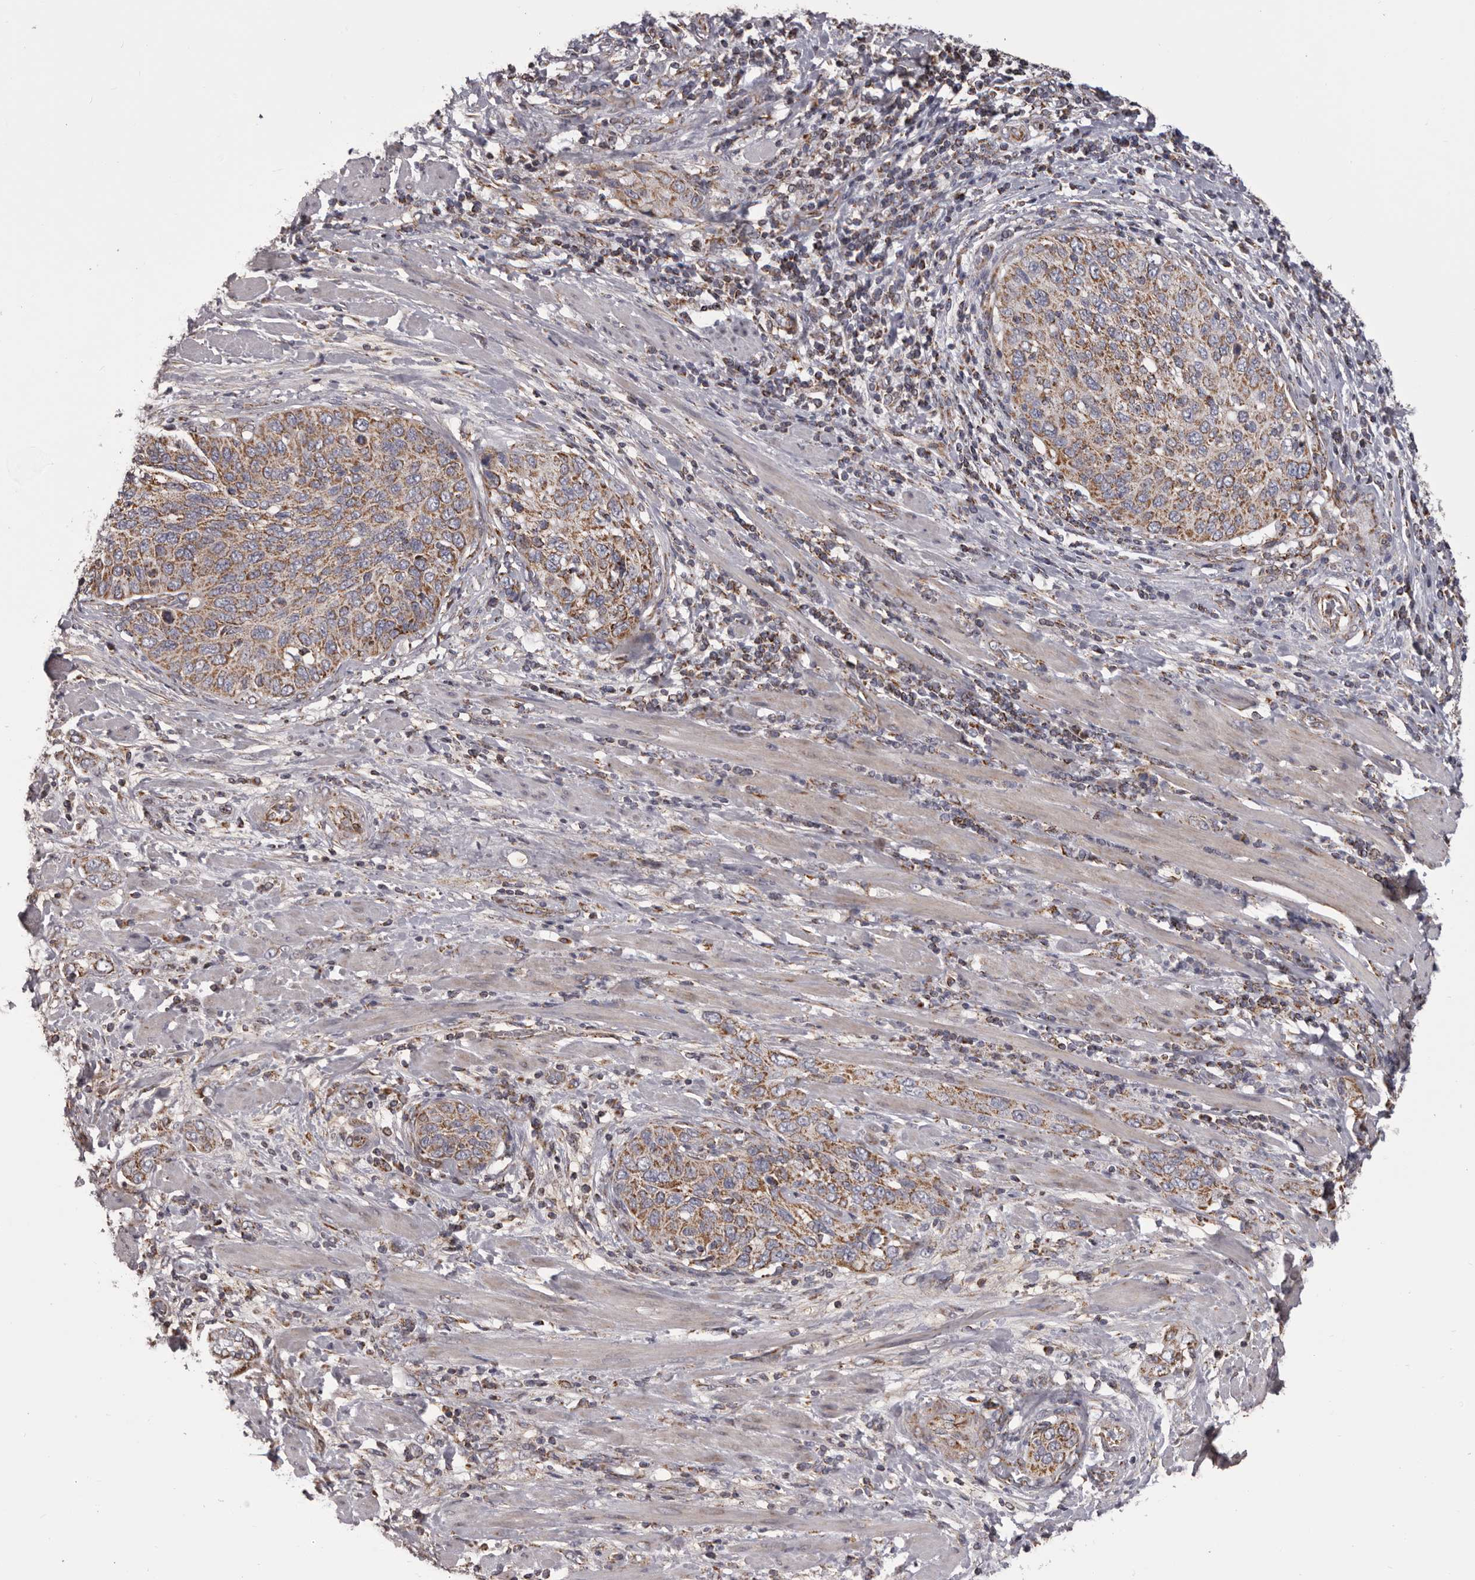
{"staining": {"intensity": "strong", "quantity": ">75%", "location": "cytoplasmic/membranous"}, "tissue": "cervical cancer", "cell_type": "Tumor cells", "image_type": "cancer", "snomed": [{"axis": "morphology", "description": "Squamous cell carcinoma, NOS"}, {"axis": "topography", "description": "Cervix"}], "caption": "Approximately >75% of tumor cells in cervical cancer show strong cytoplasmic/membranous protein expression as visualized by brown immunohistochemical staining.", "gene": "CHRM2", "patient": {"sex": "female", "age": 60}}